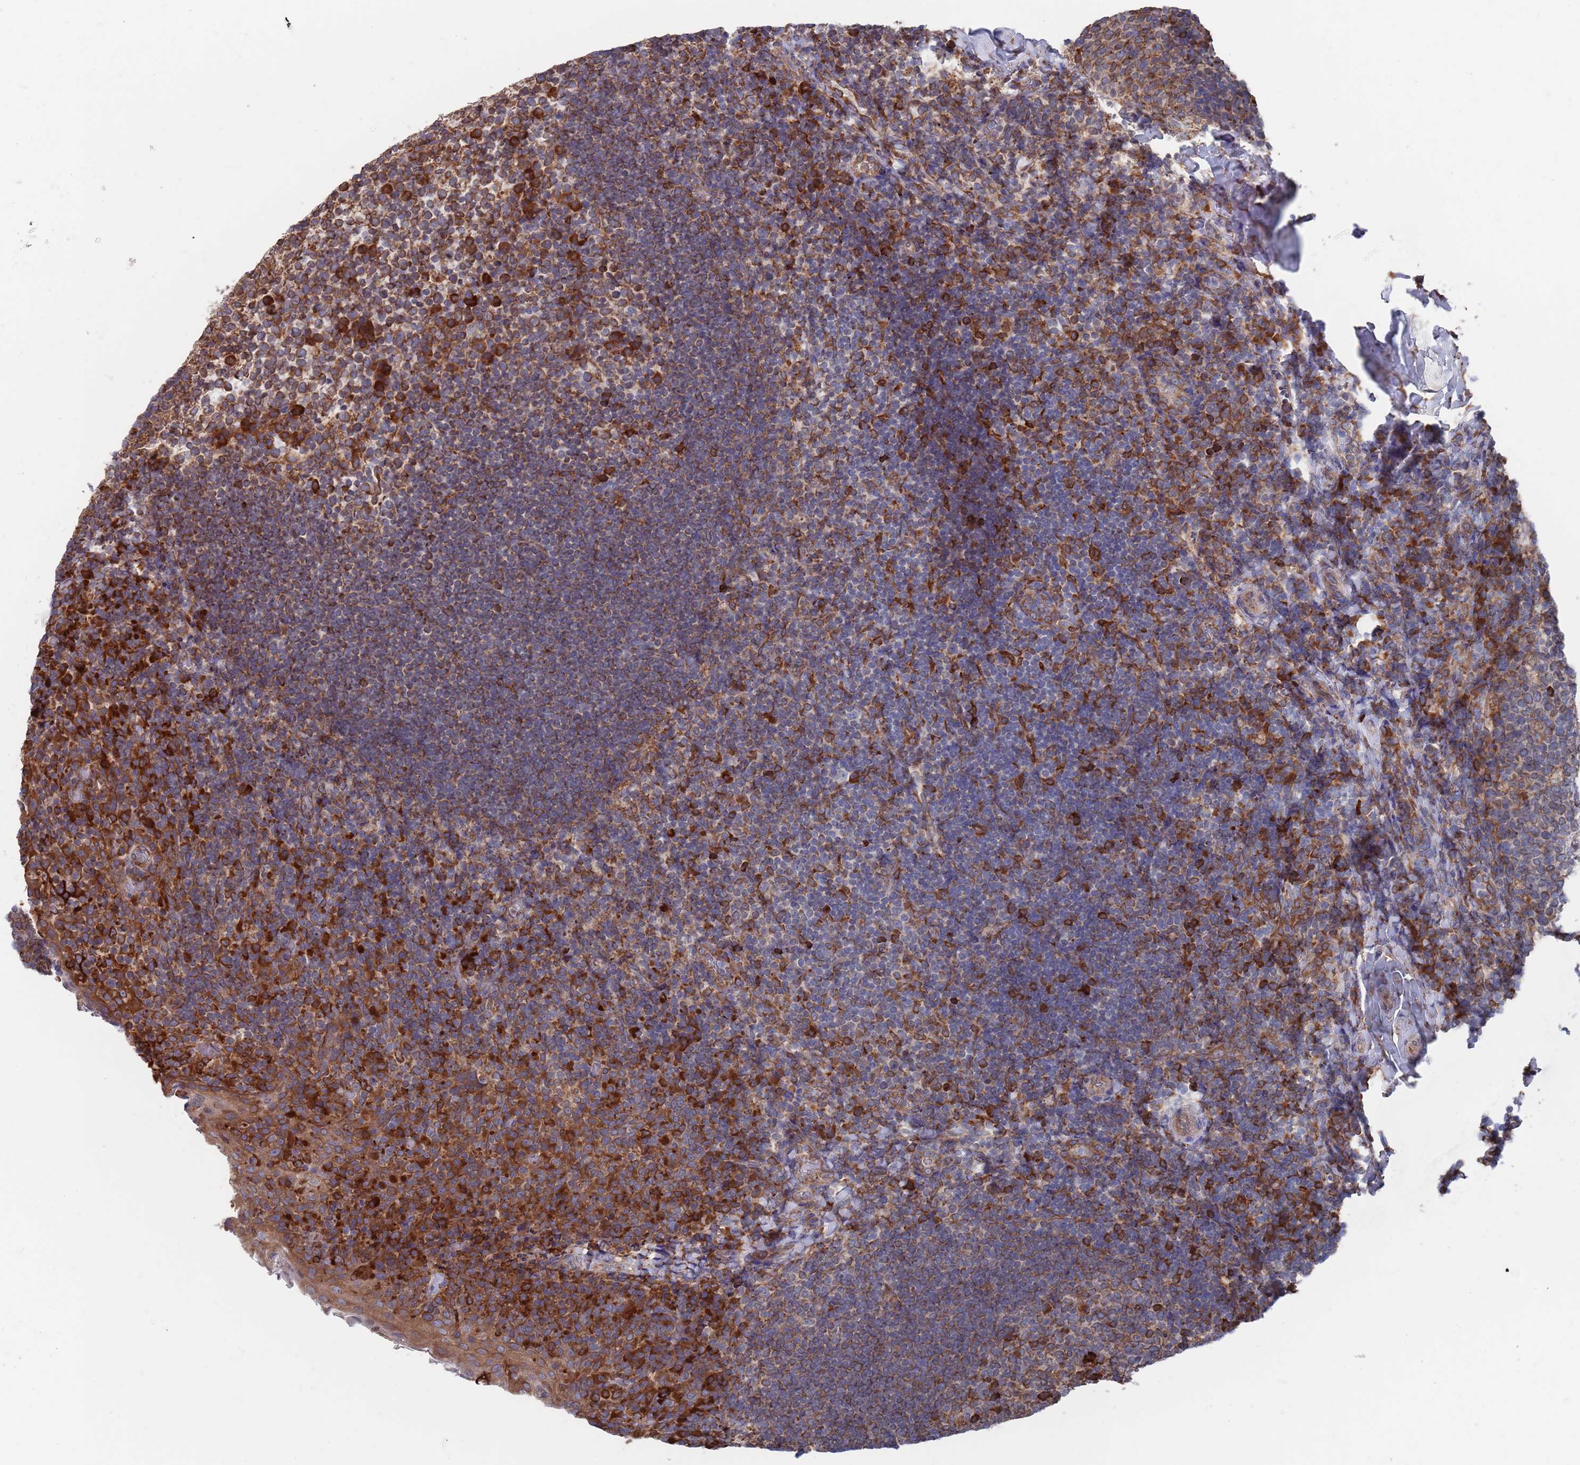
{"staining": {"intensity": "moderate", "quantity": "25%-75%", "location": "cytoplasmic/membranous"}, "tissue": "tonsil", "cell_type": "Germinal center cells", "image_type": "normal", "snomed": [{"axis": "morphology", "description": "Normal tissue, NOS"}, {"axis": "topography", "description": "Tonsil"}], "caption": "About 25%-75% of germinal center cells in benign human tonsil reveal moderate cytoplasmic/membranous protein staining as visualized by brown immunohistochemical staining.", "gene": "GID8", "patient": {"sex": "female", "age": 10}}